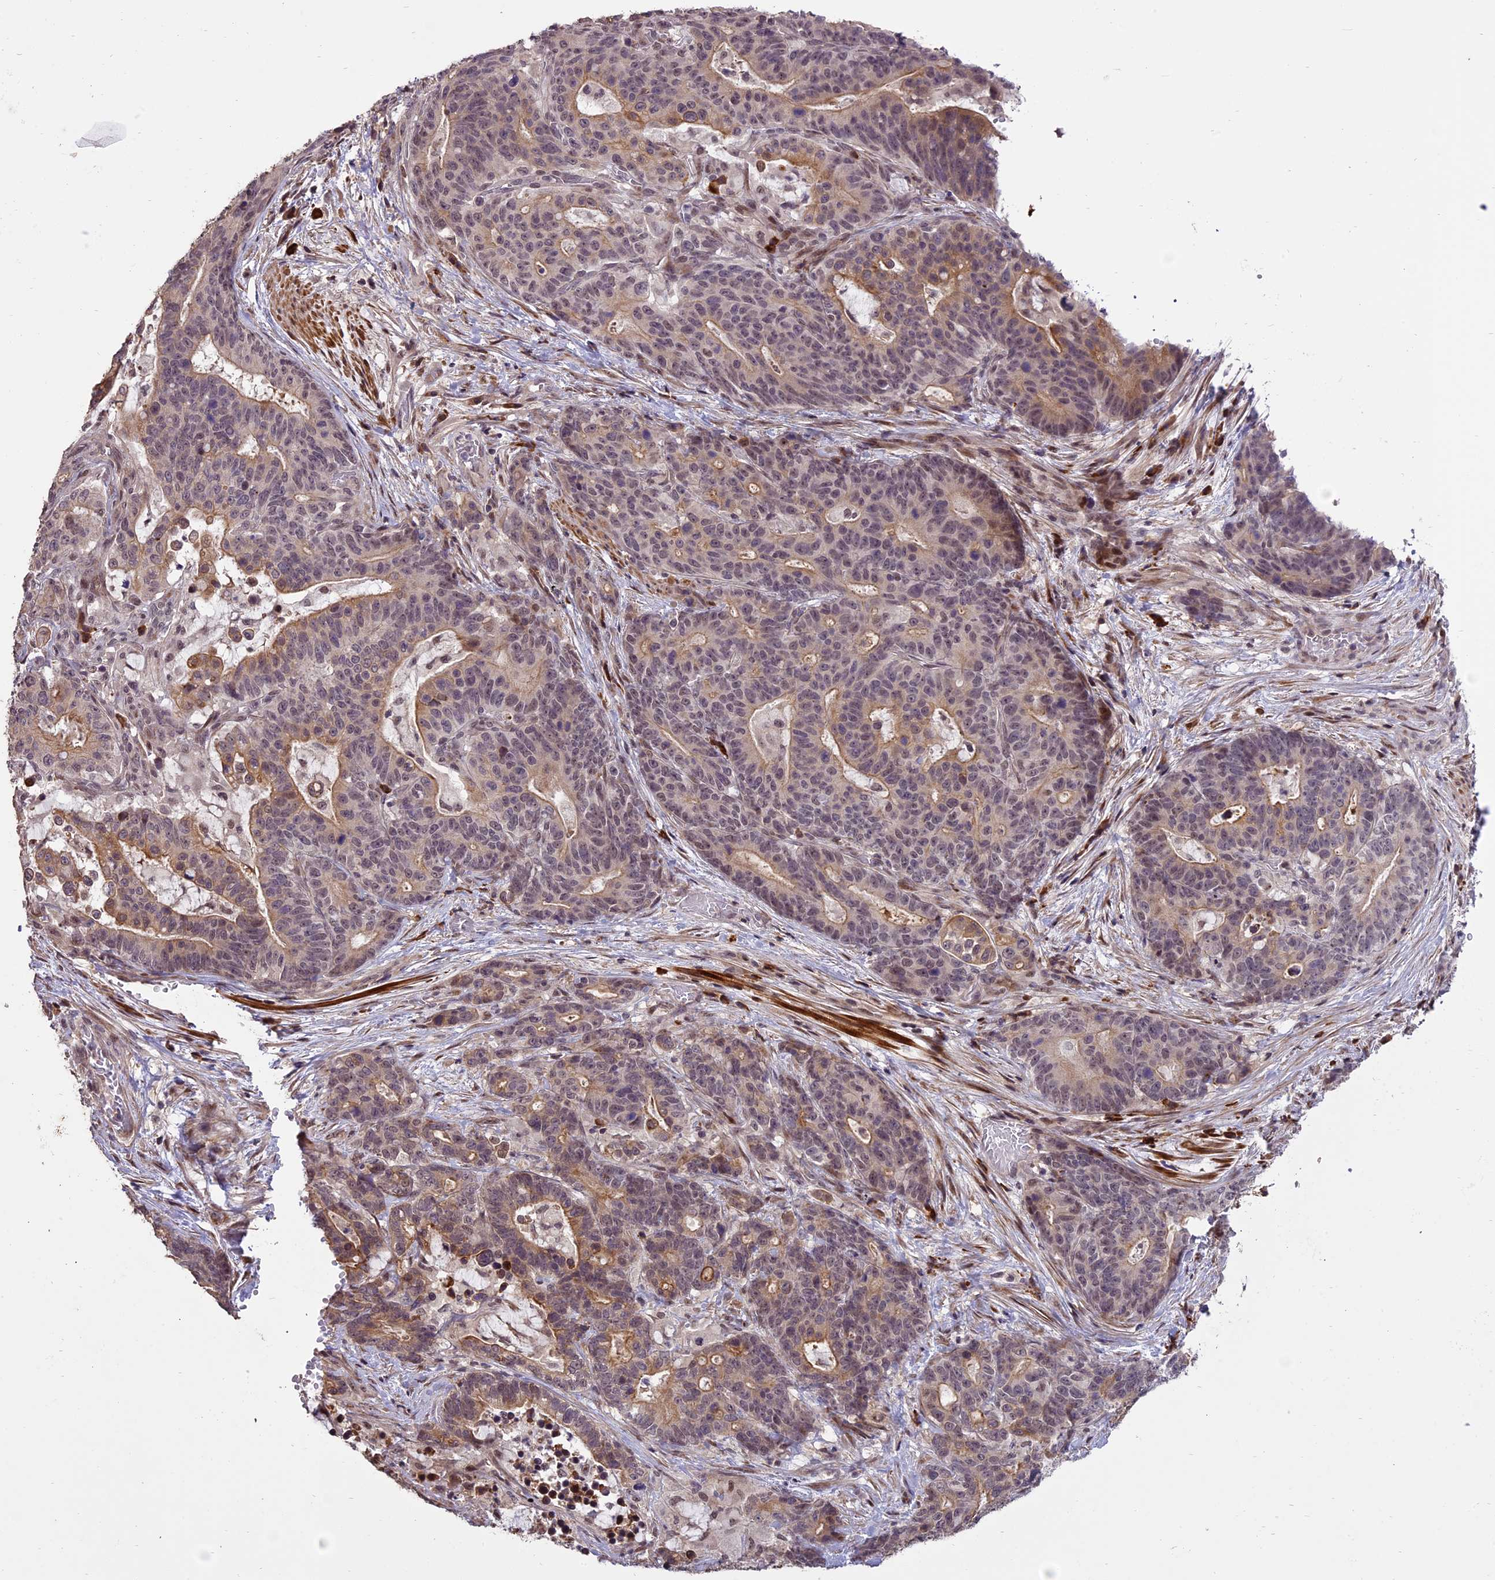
{"staining": {"intensity": "moderate", "quantity": "<25%", "location": "cytoplasmic/membranous"}, "tissue": "stomach cancer", "cell_type": "Tumor cells", "image_type": "cancer", "snomed": [{"axis": "morphology", "description": "Normal tissue, NOS"}, {"axis": "morphology", "description": "Adenocarcinoma, NOS"}, {"axis": "topography", "description": "Stomach"}], "caption": "A brown stain shows moderate cytoplasmic/membranous positivity of a protein in human stomach cancer (adenocarcinoma) tumor cells. (Brightfield microscopy of DAB IHC at high magnification).", "gene": "ENHO", "patient": {"sex": "female", "age": 64}}